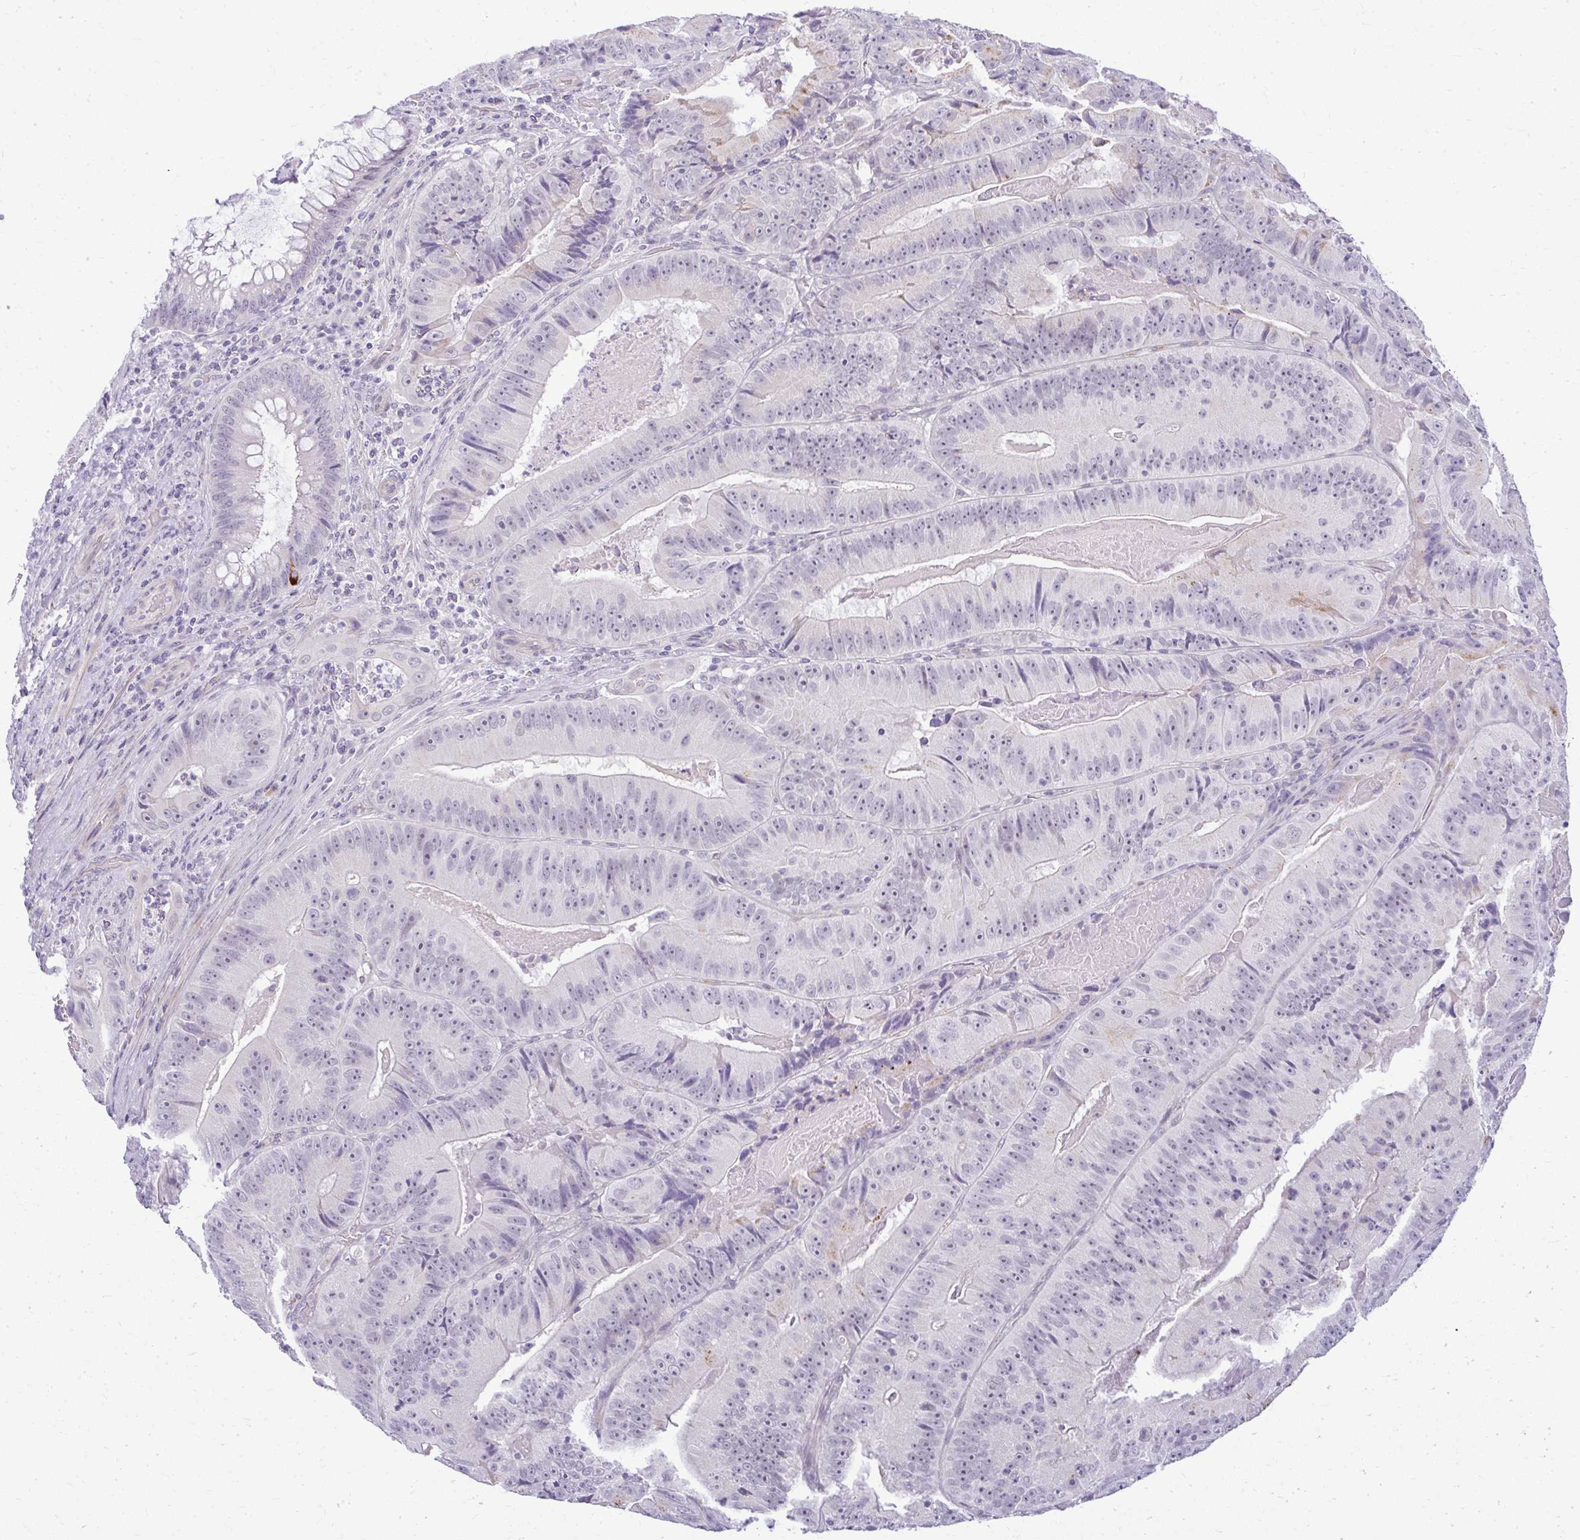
{"staining": {"intensity": "negative", "quantity": "none", "location": "none"}, "tissue": "colorectal cancer", "cell_type": "Tumor cells", "image_type": "cancer", "snomed": [{"axis": "morphology", "description": "Adenocarcinoma, NOS"}, {"axis": "topography", "description": "Colon"}], "caption": "The histopathology image reveals no significant positivity in tumor cells of colorectal cancer.", "gene": "TEX33", "patient": {"sex": "female", "age": 86}}